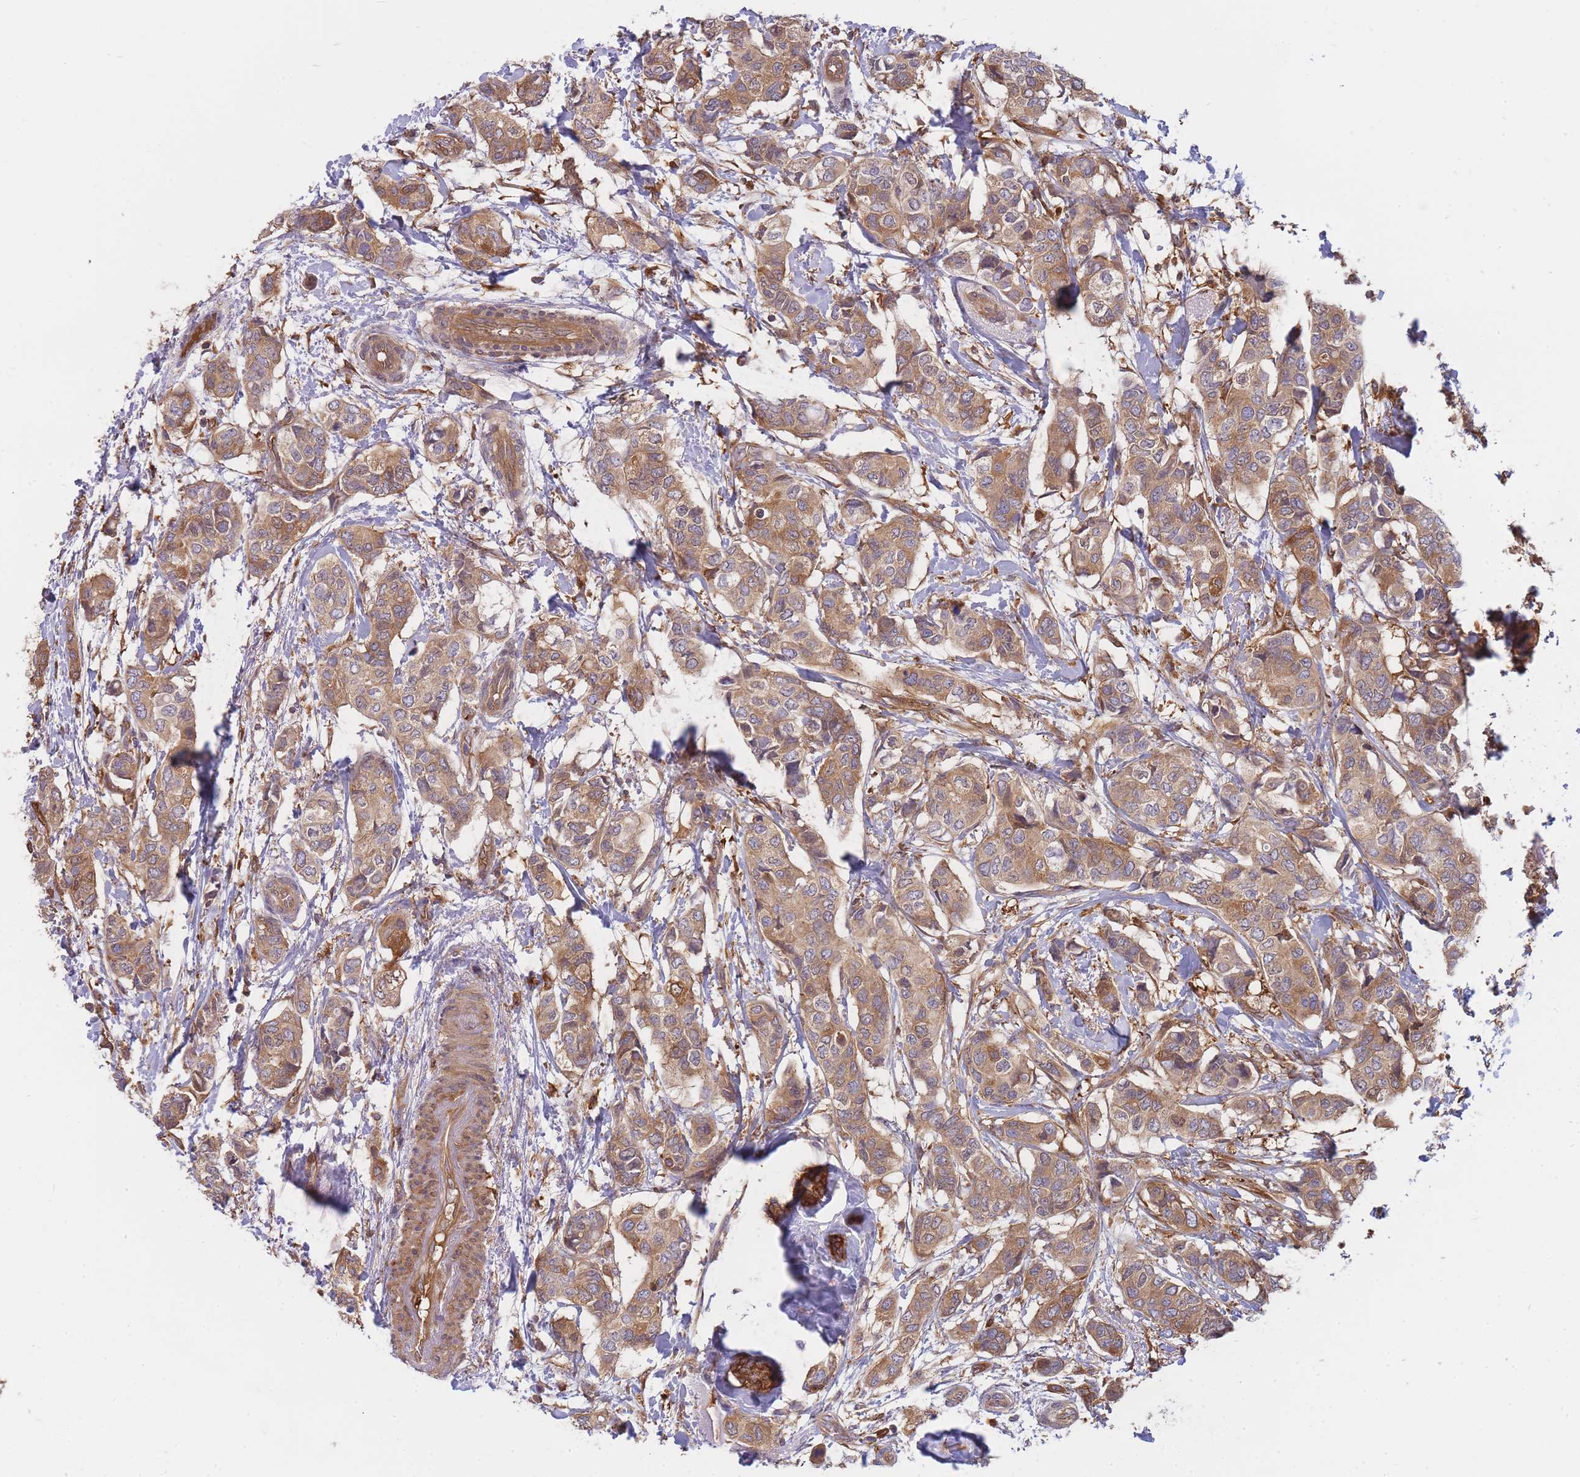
{"staining": {"intensity": "moderate", "quantity": ">75%", "location": "cytoplasmic/membranous"}, "tissue": "breast cancer", "cell_type": "Tumor cells", "image_type": "cancer", "snomed": [{"axis": "morphology", "description": "Lobular carcinoma"}, {"axis": "topography", "description": "Breast"}], "caption": "This photomicrograph demonstrates immunohistochemistry staining of human breast lobular carcinoma, with medium moderate cytoplasmic/membranous positivity in approximately >75% of tumor cells.", "gene": "SLC4A9", "patient": {"sex": "female", "age": 51}}